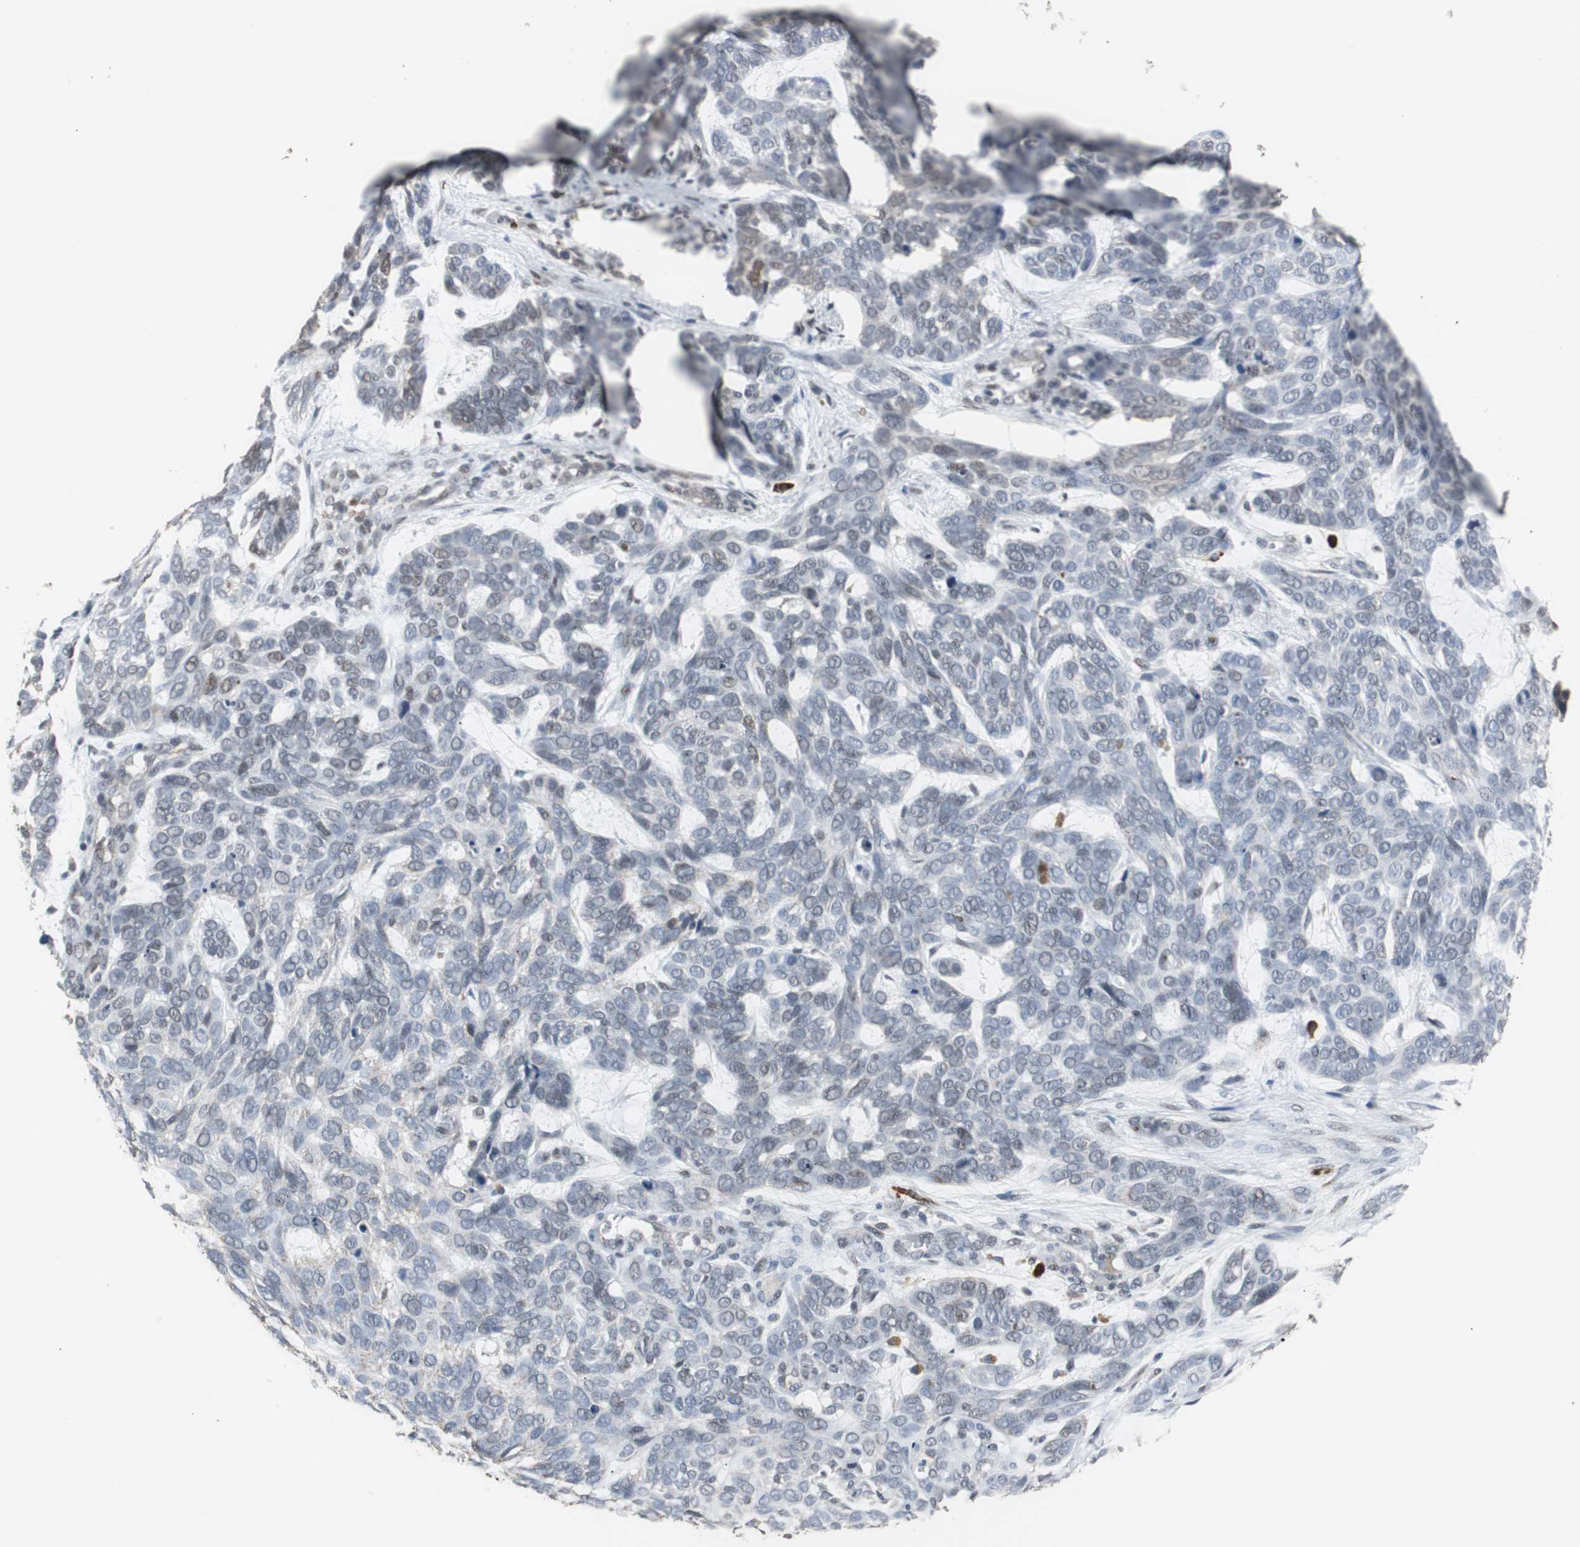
{"staining": {"intensity": "weak", "quantity": "<25%", "location": "nuclear"}, "tissue": "skin cancer", "cell_type": "Tumor cells", "image_type": "cancer", "snomed": [{"axis": "morphology", "description": "Basal cell carcinoma"}, {"axis": "topography", "description": "Skin"}], "caption": "Tumor cells show no significant positivity in basal cell carcinoma (skin).", "gene": "ZHX2", "patient": {"sex": "male", "age": 87}}